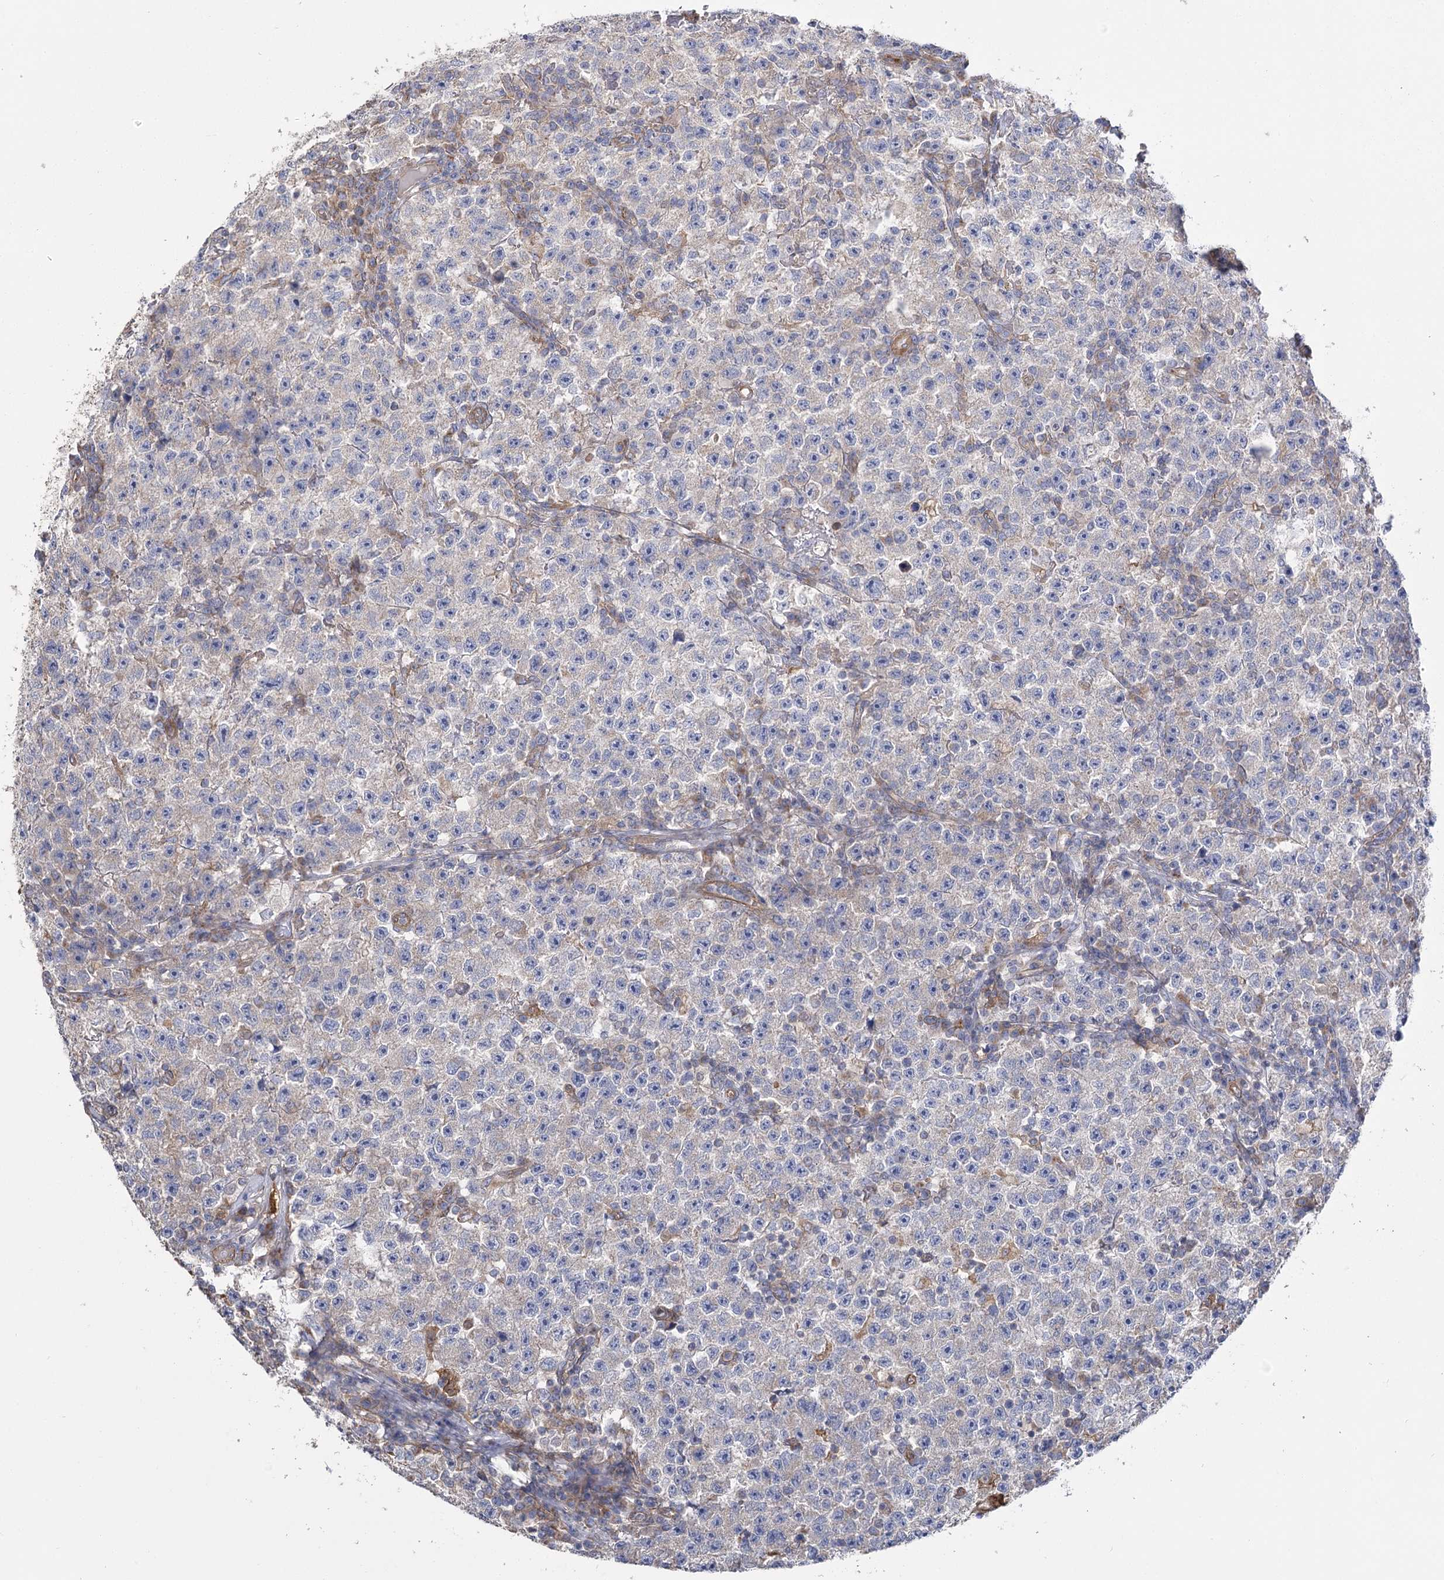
{"staining": {"intensity": "negative", "quantity": "none", "location": "none"}, "tissue": "testis cancer", "cell_type": "Tumor cells", "image_type": "cancer", "snomed": [{"axis": "morphology", "description": "Seminoma, NOS"}, {"axis": "topography", "description": "Testis"}], "caption": "Tumor cells show no significant positivity in testis seminoma. (Stains: DAB immunohistochemistry with hematoxylin counter stain, Microscopy: brightfield microscopy at high magnification).", "gene": "RMDN2", "patient": {"sex": "male", "age": 22}}